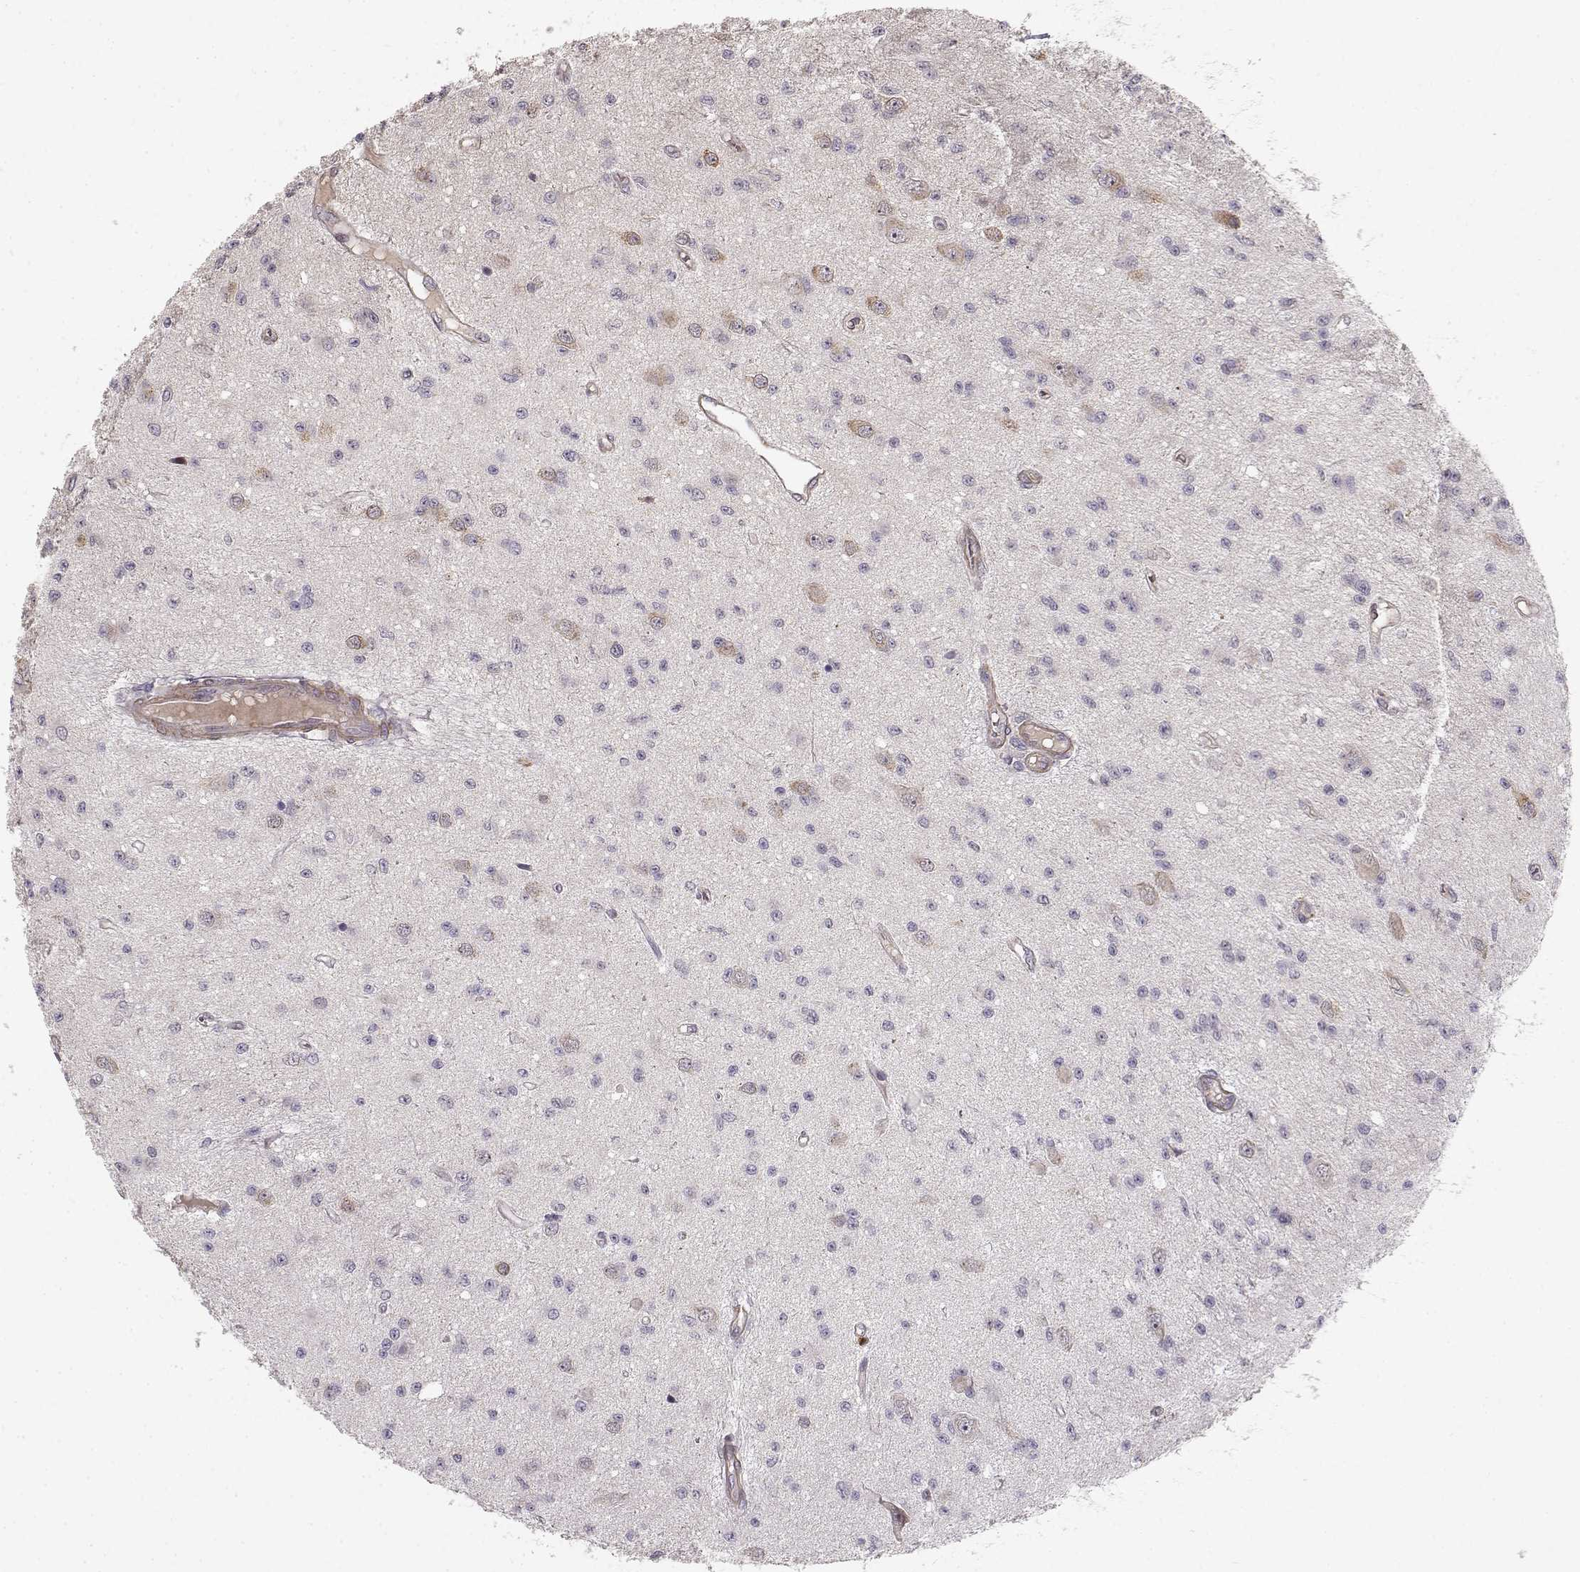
{"staining": {"intensity": "negative", "quantity": "none", "location": "none"}, "tissue": "glioma", "cell_type": "Tumor cells", "image_type": "cancer", "snomed": [{"axis": "morphology", "description": "Glioma, malignant, Low grade"}, {"axis": "topography", "description": "Brain"}], "caption": "Glioma stained for a protein using immunohistochemistry exhibits no positivity tumor cells.", "gene": "RGS9BP", "patient": {"sex": "female", "age": 45}}